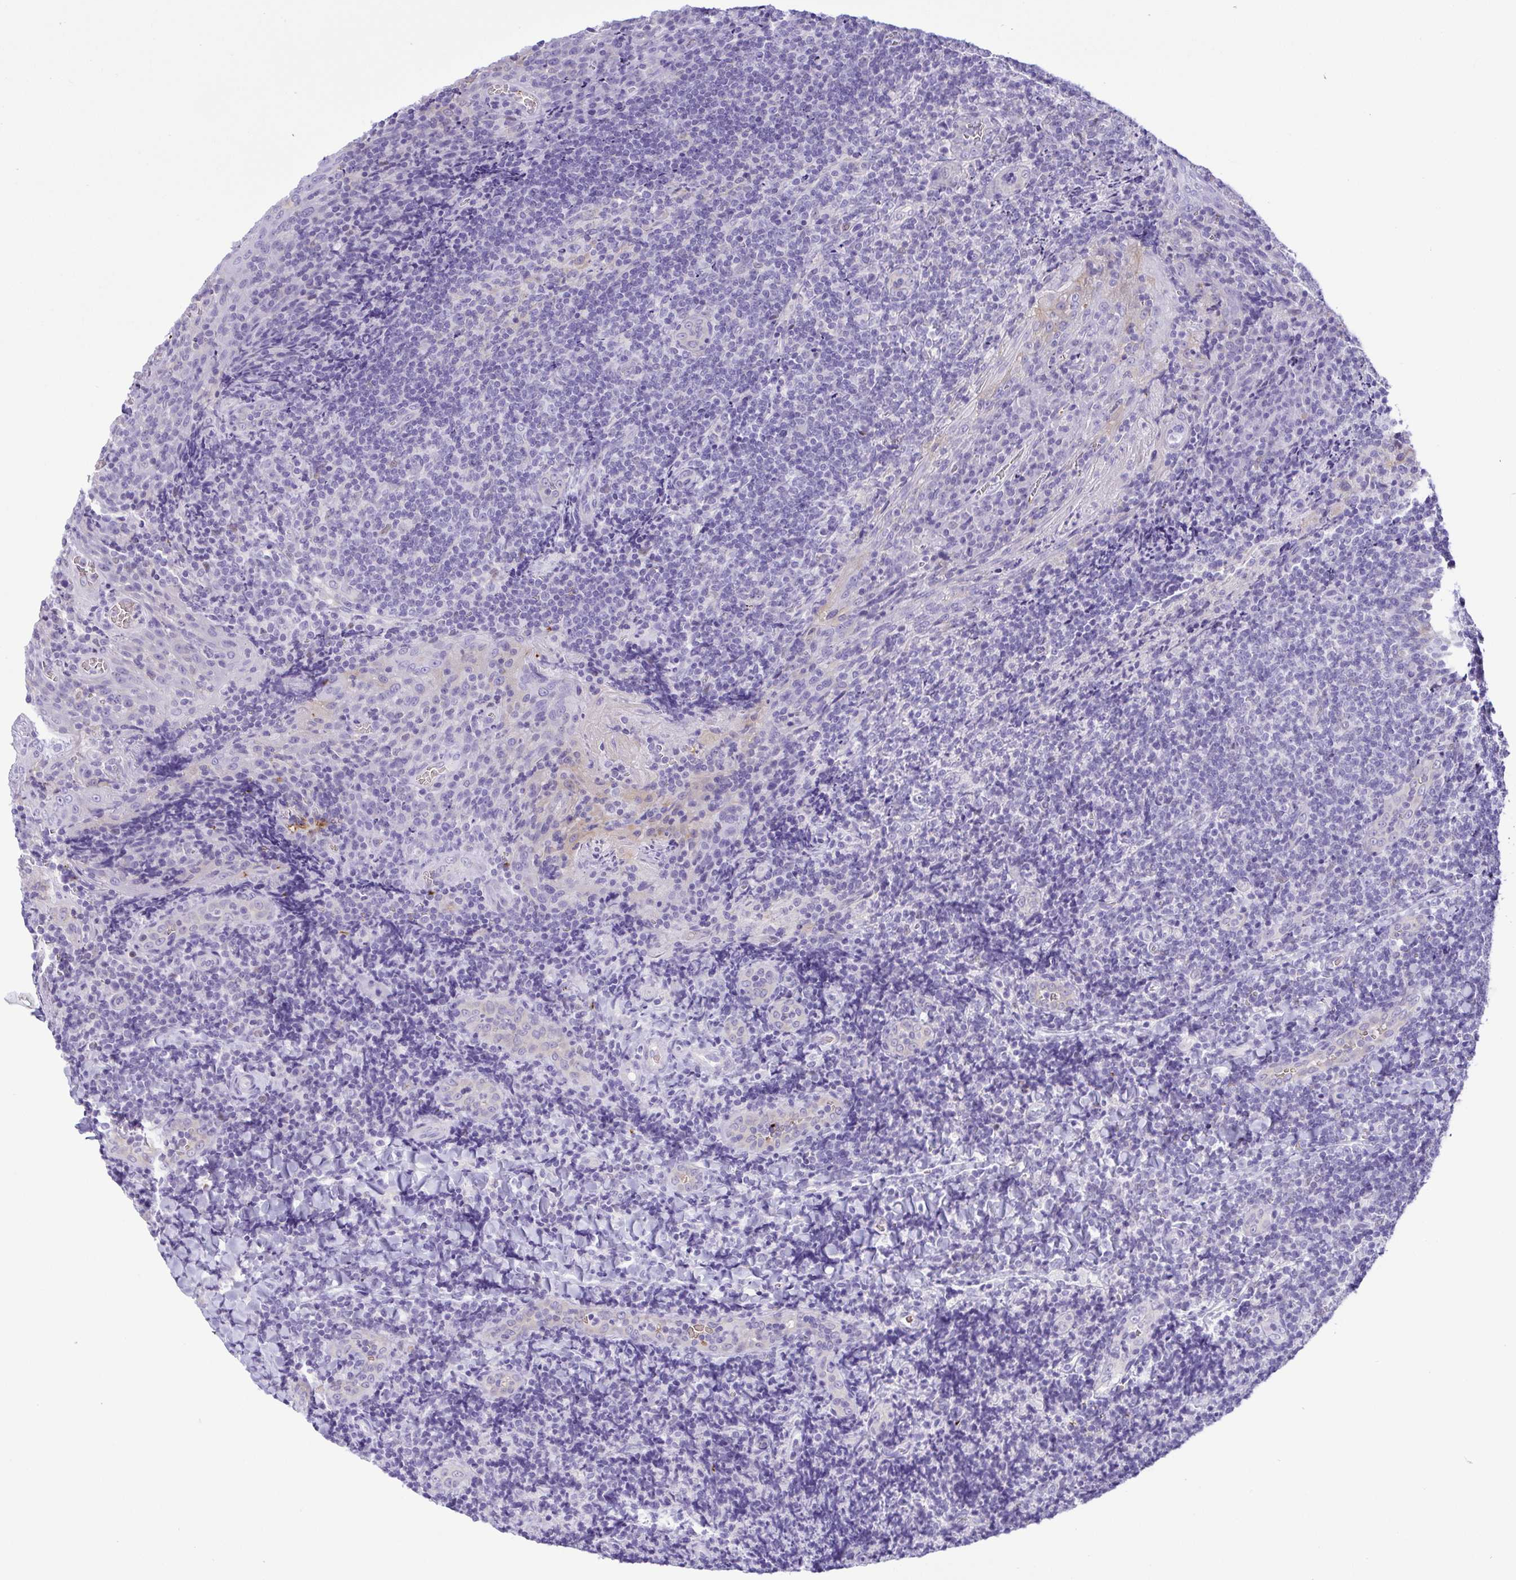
{"staining": {"intensity": "negative", "quantity": "none", "location": "none"}, "tissue": "tonsil", "cell_type": "Germinal center cells", "image_type": "normal", "snomed": [{"axis": "morphology", "description": "Normal tissue, NOS"}, {"axis": "topography", "description": "Tonsil"}], "caption": "The immunohistochemistry micrograph has no significant staining in germinal center cells of tonsil. The staining was performed using DAB (3,3'-diaminobenzidine) to visualize the protein expression in brown, while the nuclei were stained in blue with hematoxylin (Magnification: 20x).", "gene": "EPB42", "patient": {"sex": "male", "age": 17}}